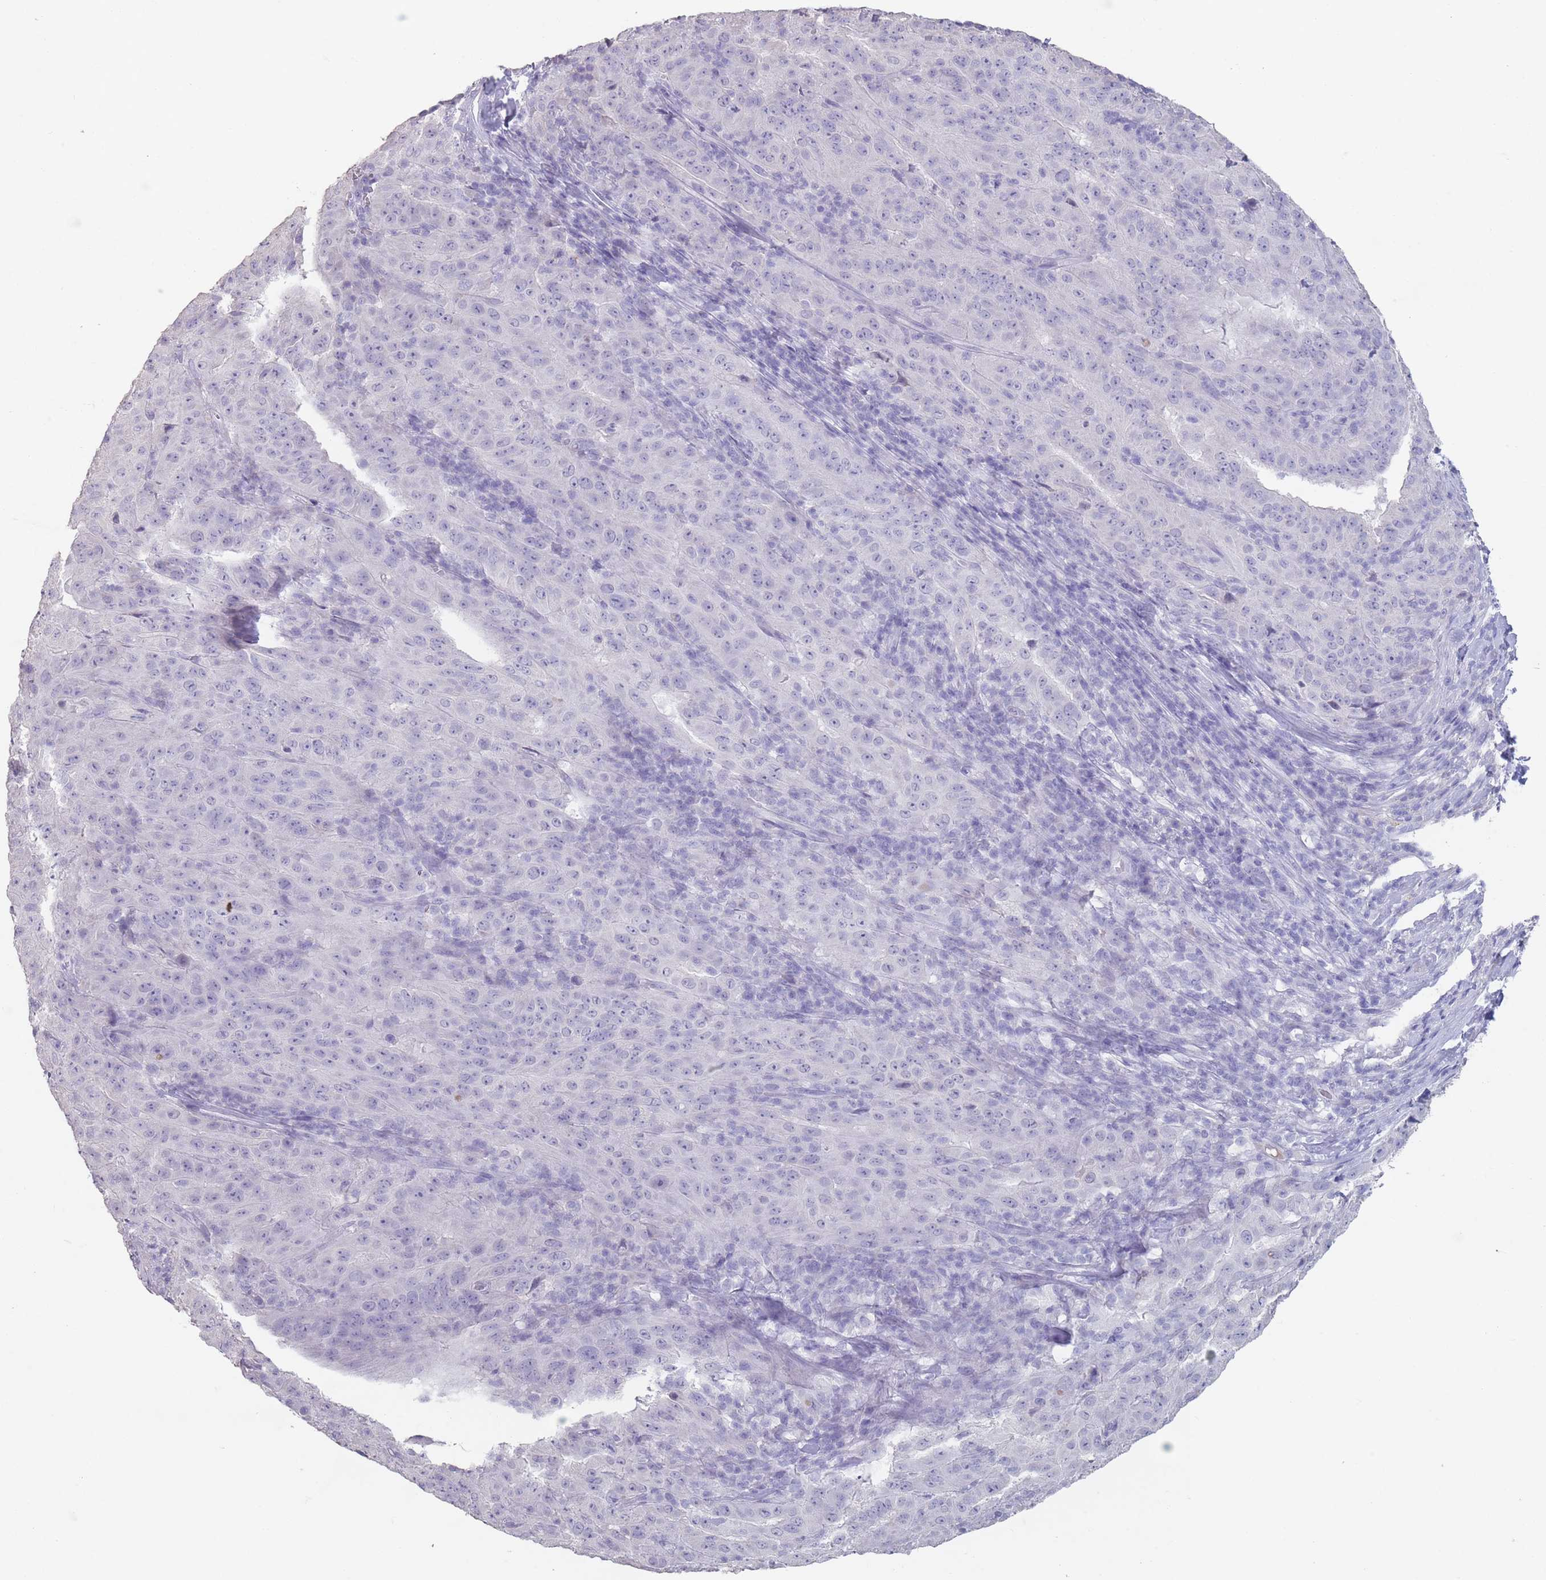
{"staining": {"intensity": "negative", "quantity": "none", "location": "none"}, "tissue": "pancreatic cancer", "cell_type": "Tumor cells", "image_type": "cancer", "snomed": [{"axis": "morphology", "description": "Adenocarcinoma, NOS"}, {"axis": "topography", "description": "Pancreas"}], "caption": "IHC image of neoplastic tissue: human pancreatic adenocarcinoma stained with DAB (3,3'-diaminobenzidine) shows no significant protein positivity in tumor cells. Brightfield microscopy of immunohistochemistry (IHC) stained with DAB (brown) and hematoxylin (blue), captured at high magnification.", "gene": "RHBG", "patient": {"sex": "male", "age": 63}}